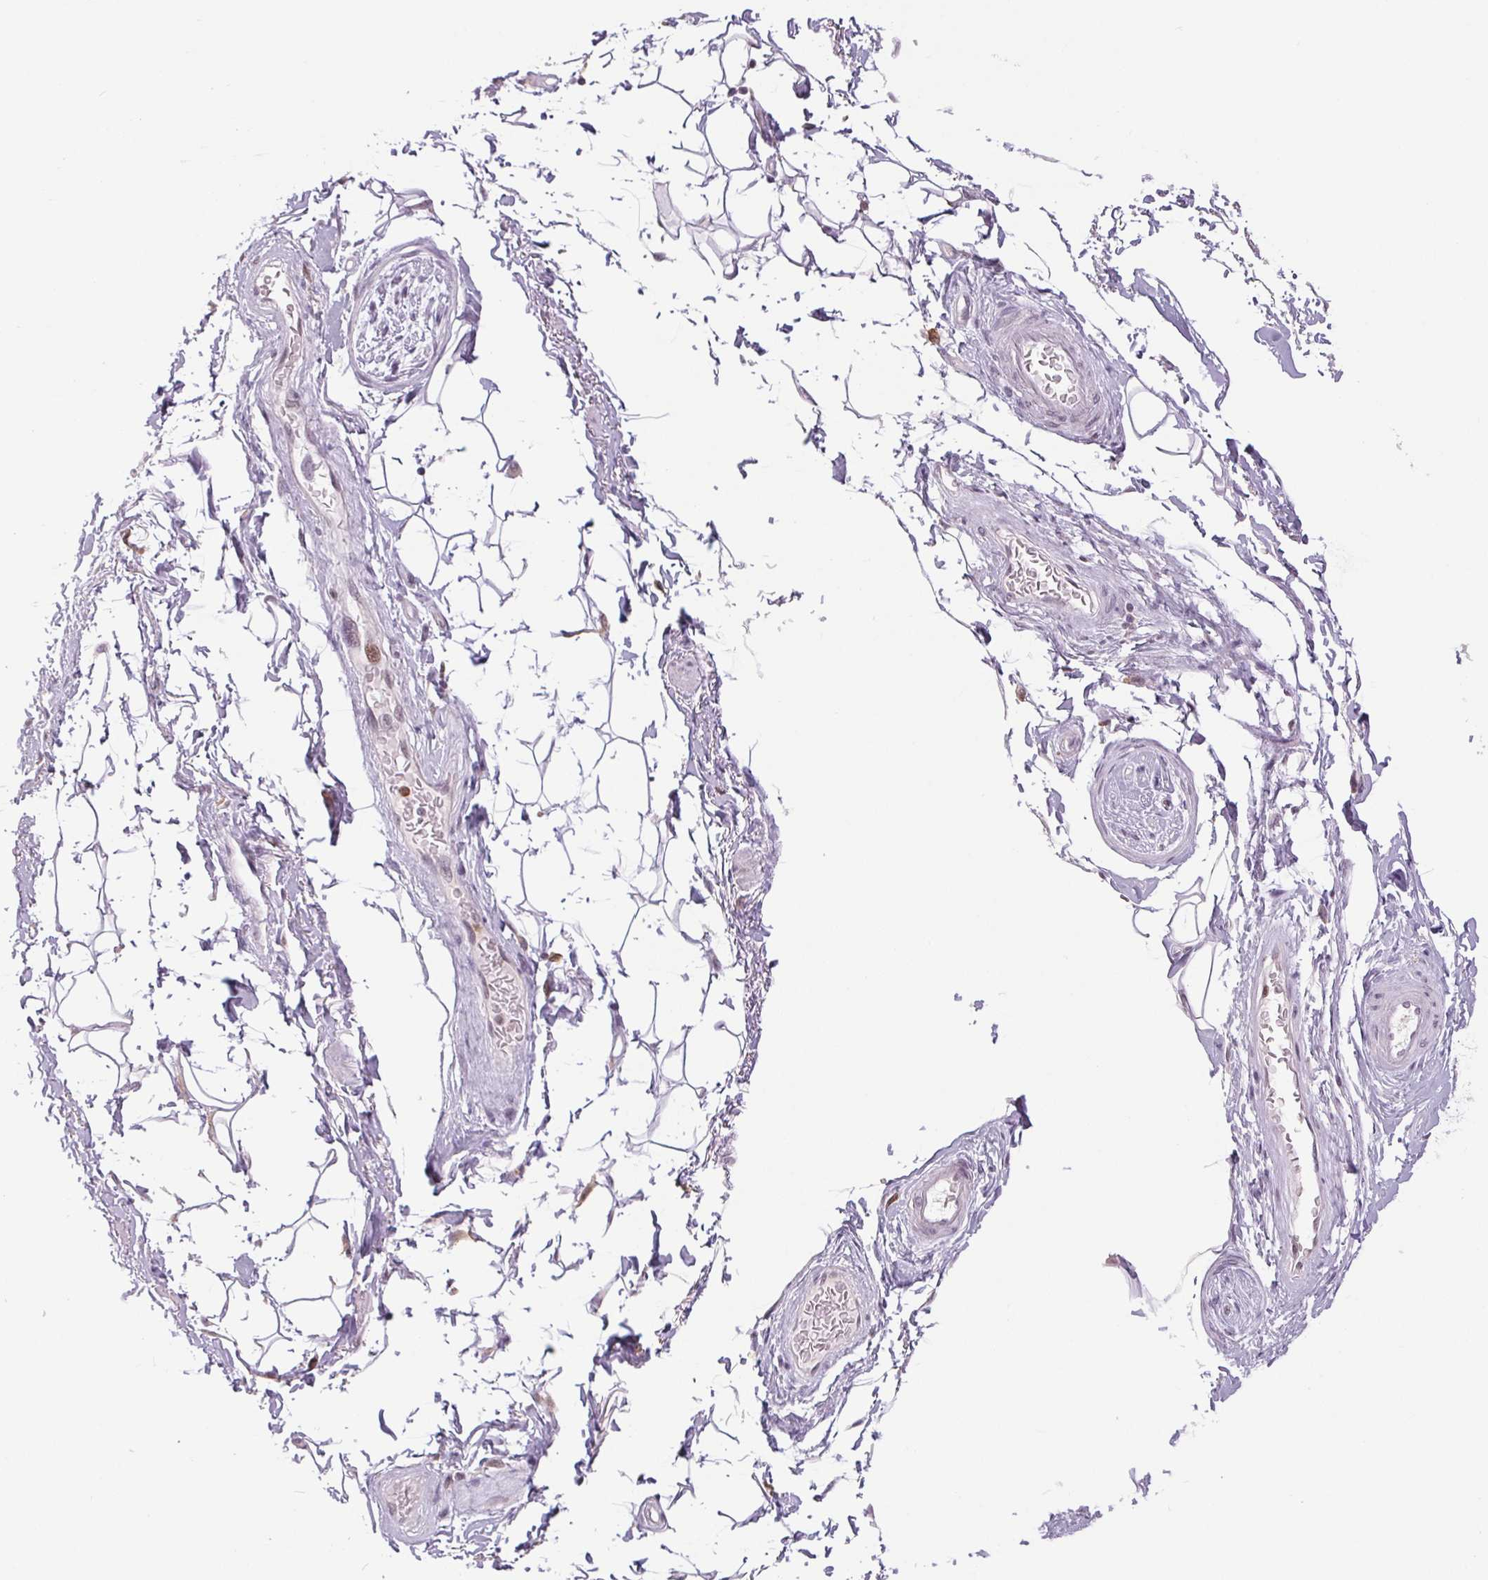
{"staining": {"intensity": "negative", "quantity": "none", "location": "none"}, "tissue": "adipose tissue", "cell_type": "Adipocytes", "image_type": "normal", "snomed": [{"axis": "morphology", "description": "Normal tissue, NOS"}, {"axis": "topography", "description": "Anal"}, {"axis": "topography", "description": "Peripheral nerve tissue"}], "caption": "Immunohistochemistry image of benign adipose tissue stained for a protein (brown), which demonstrates no expression in adipocytes.", "gene": "SMIM6", "patient": {"sex": "male", "age": 51}}